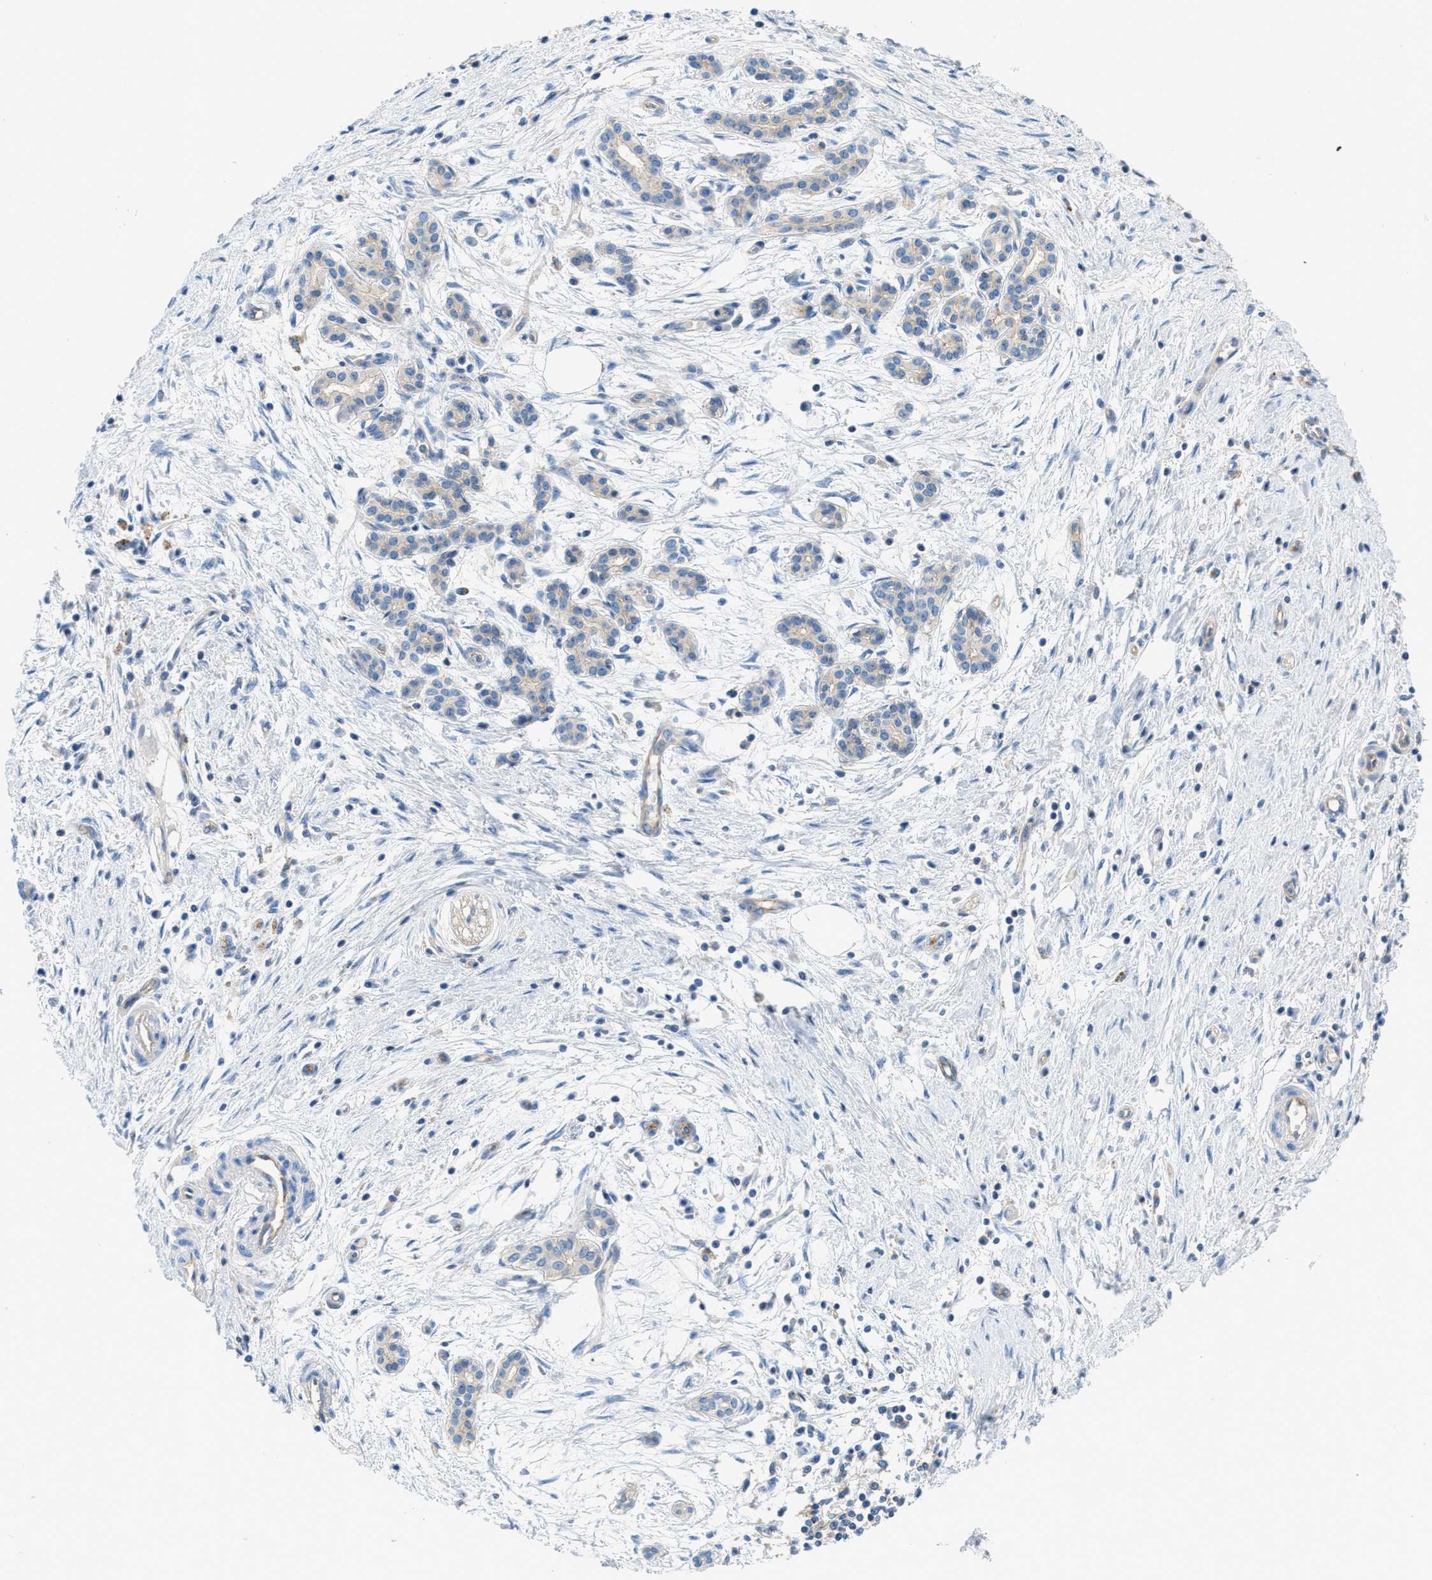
{"staining": {"intensity": "weak", "quantity": "<25%", "location": "cytoplasmic/membranous"}, "tissue": "pancreatic cancer", "cell_type": "Tumor cells", "image_type": "cancer", "snomed": [{"axis": "morphology", "description": "Adenocarcinoma, NOS"}, {"axis": "topography", "description": "Pancreas"}], "caption": "This micrograph is of pancreatic adenocarcinoma stained with IHC to label a protein in brown with the nuclei are counter-stained blue. There is no positivity in tumor cells.", "gene": "ORAI1", "patient": {"sex": "female", "age": 70}}